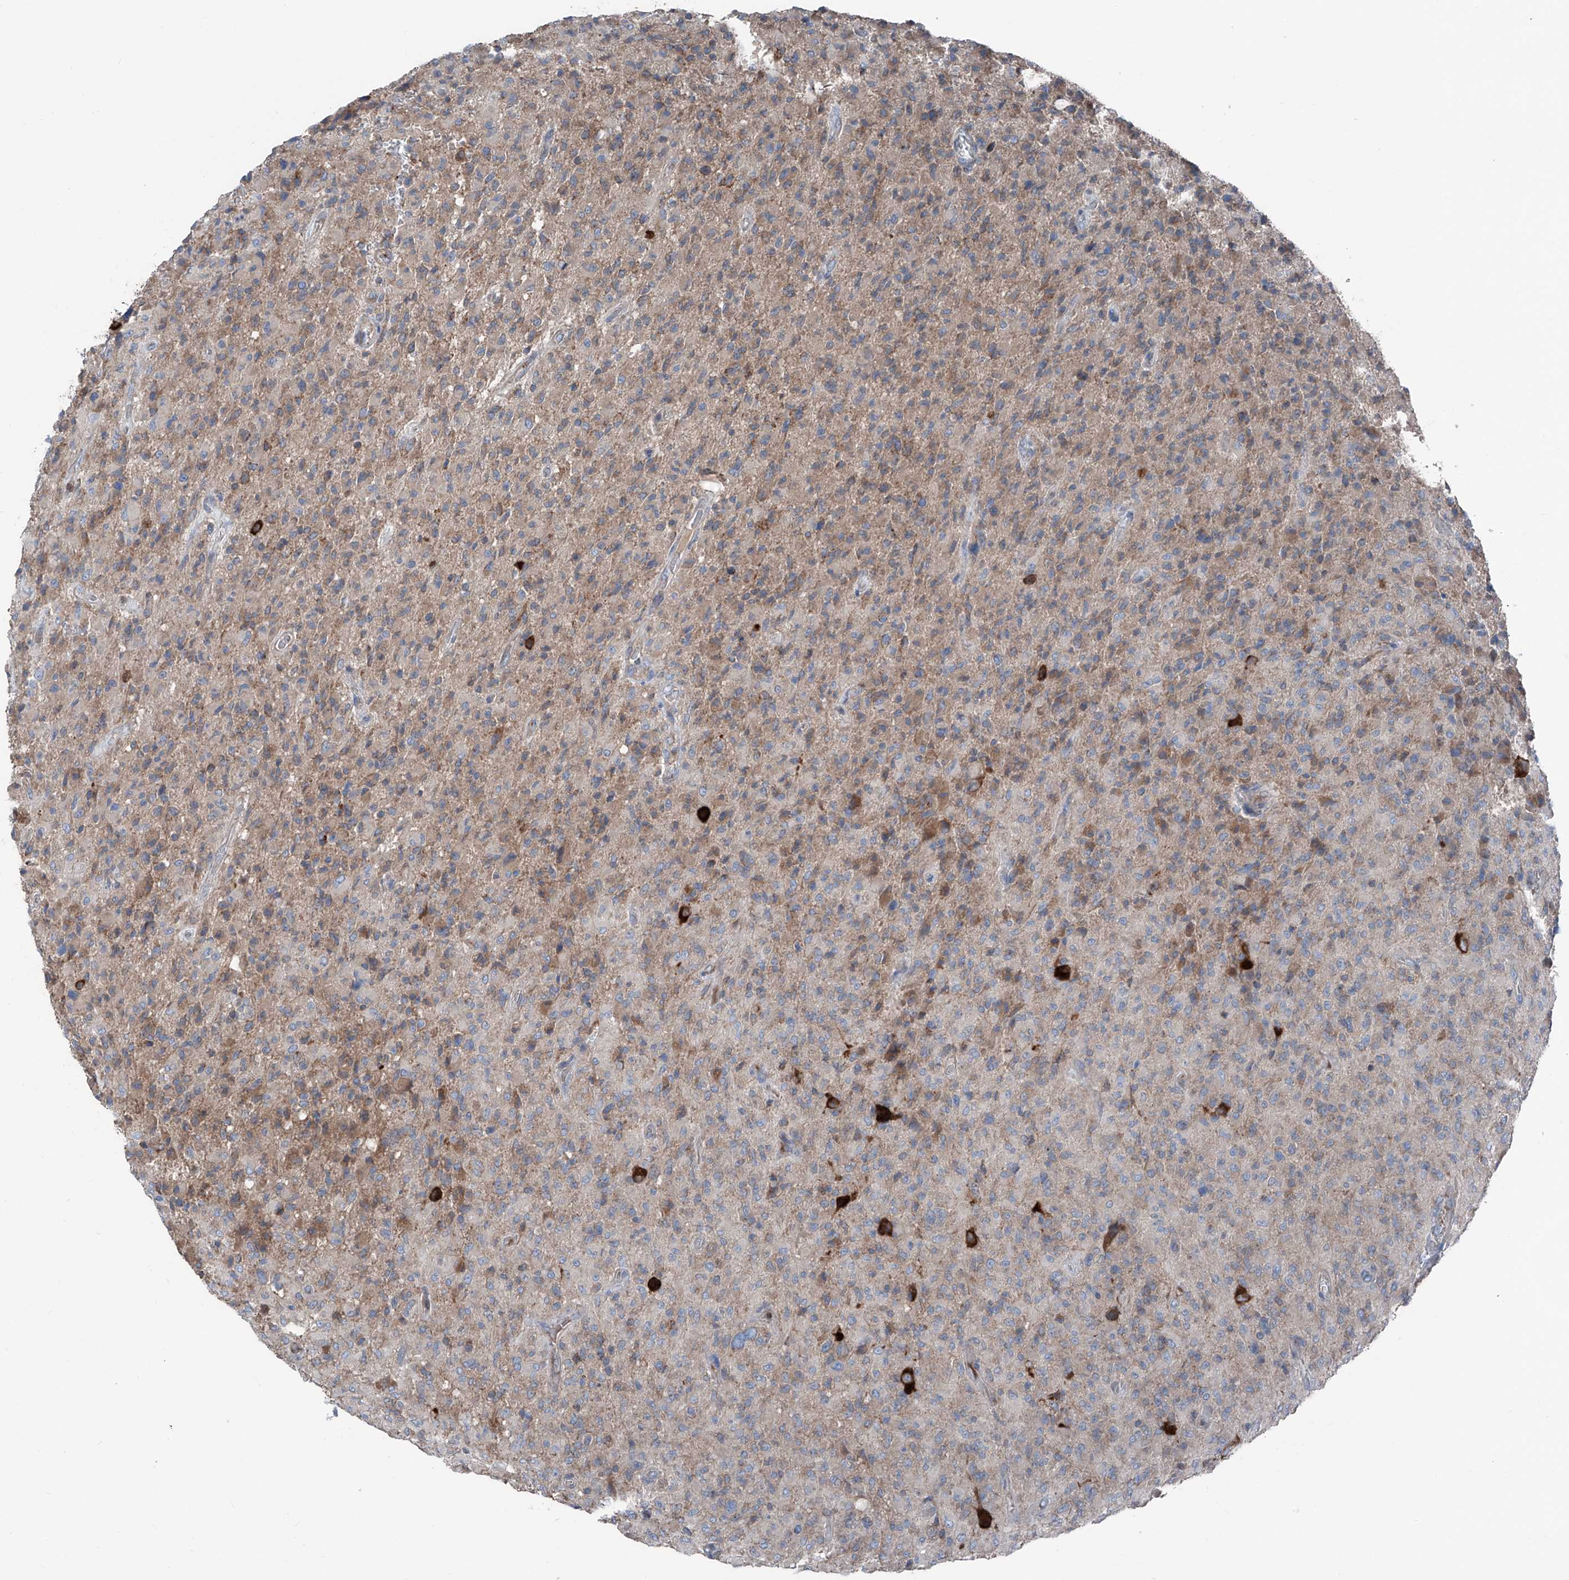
{"staining": {"intensity": "weak", "quantity": "25%-75%", "location": "cytoplasmic/membranous"}, "tissue": "glioma", "cell_type": "Tumor cells", "image_type": "cancer", "snomed": [{"axis": "morphology", "description": "Glioma, malignant, High grade"}, {"axis": "topography", "description": "Brain"}], "caption": "Protein staining of high-grade glioma (malignant) tissue reveals weak cytoplasmic/membranous positivity in approximately 25%-75% of tumor cells.", "gene": "GPAT3", "patient": {"sex": "female", "age": 57}}